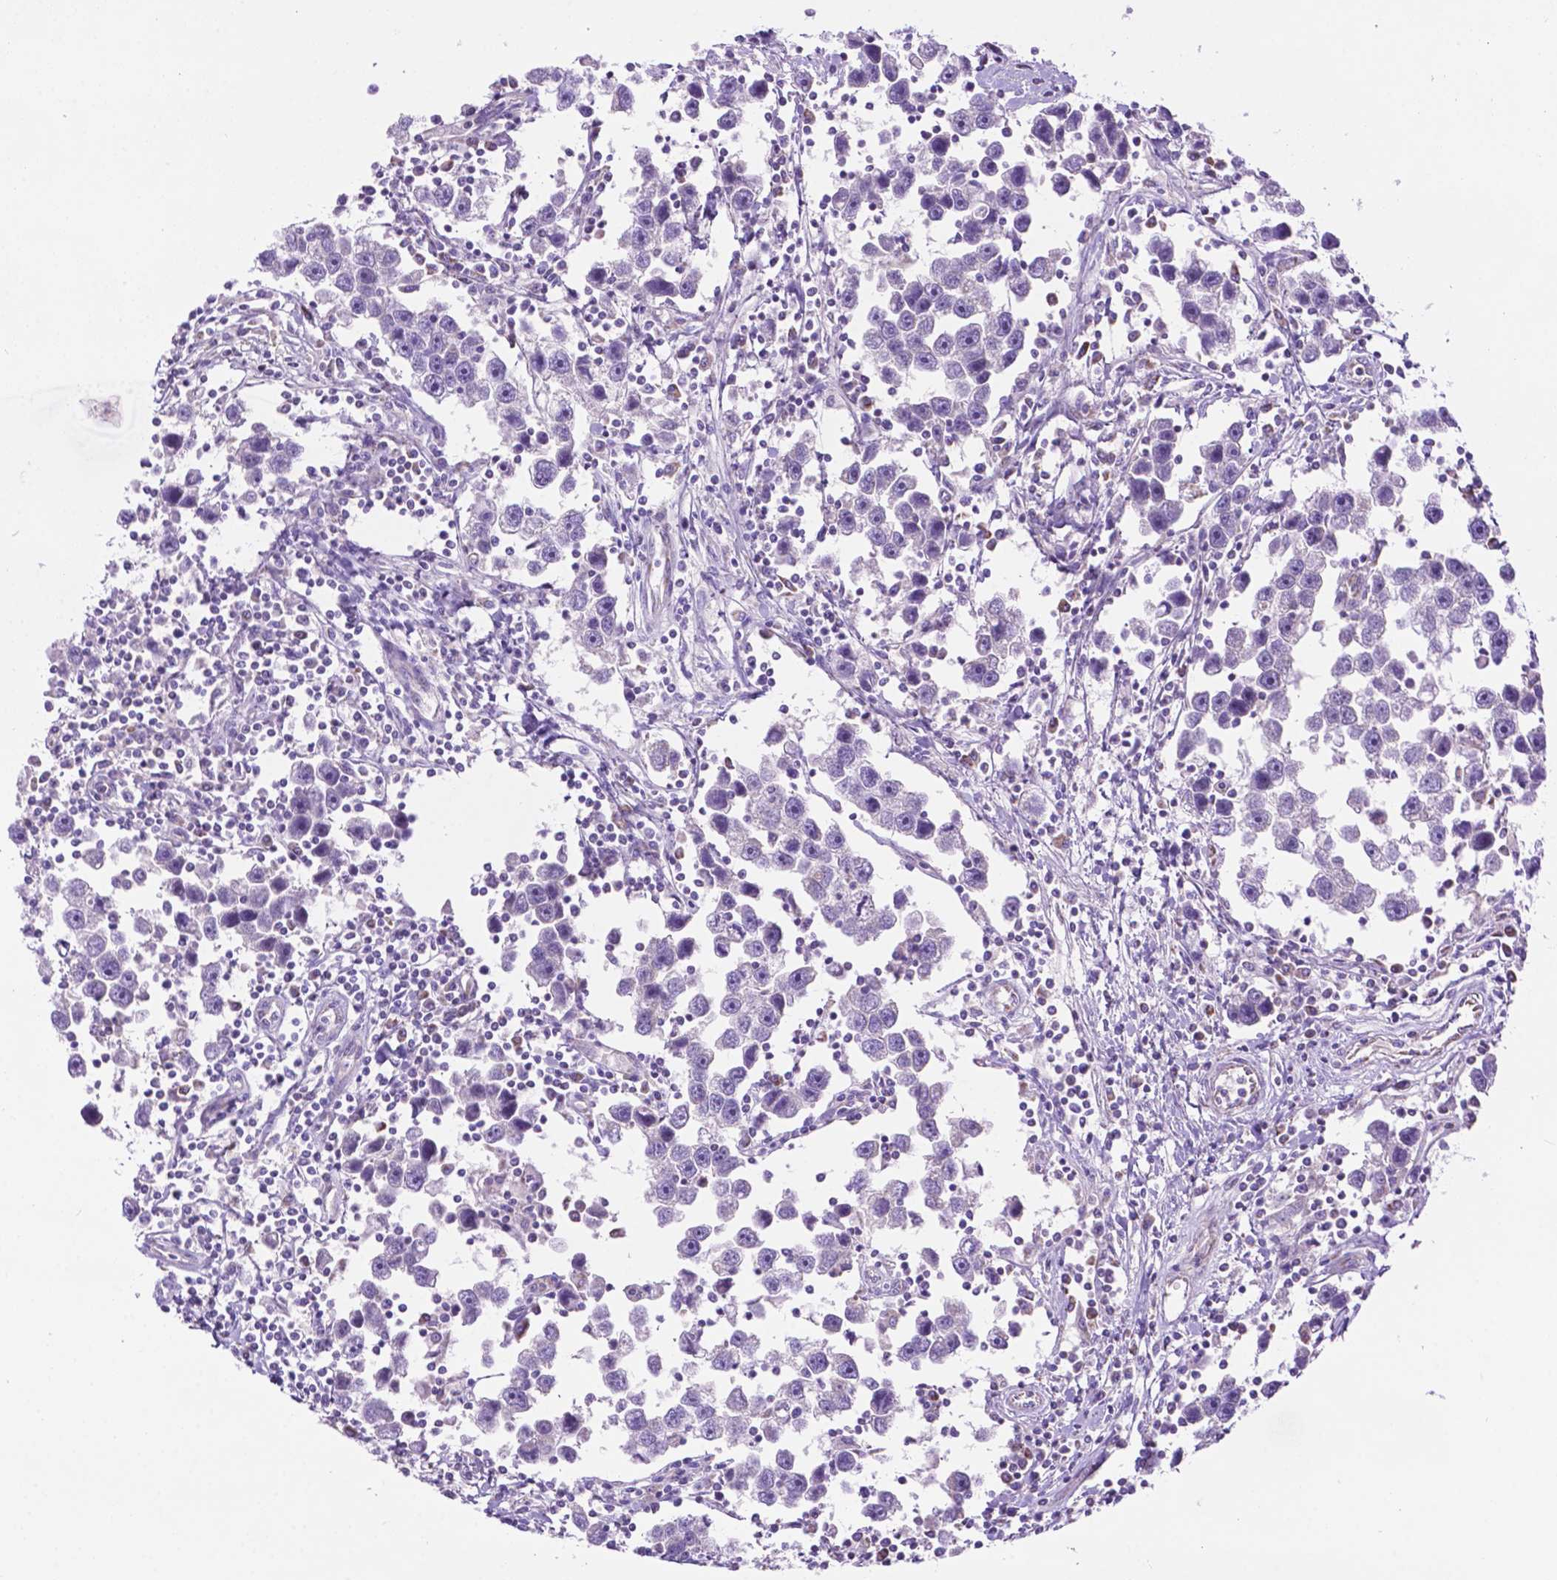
{"staining": {"intensity": "negative", "quantity": "none", "location": "none"}, "tissue": "testis cancer", "cell_type": "Tumor cells", "image_type": "cancer", "snomed": [{"axis": "morphology", "description": "Seminoma, NOS"}, {"axis": "topography", "description": "Testis"}], "caption": "This is an immunohistochemistry (IHC) photomicrograph of human seminoma (testis). There is no staining in tumor cells.", "gene": "PHYHIP", "patient": {"sex": "male", "age": 30}}